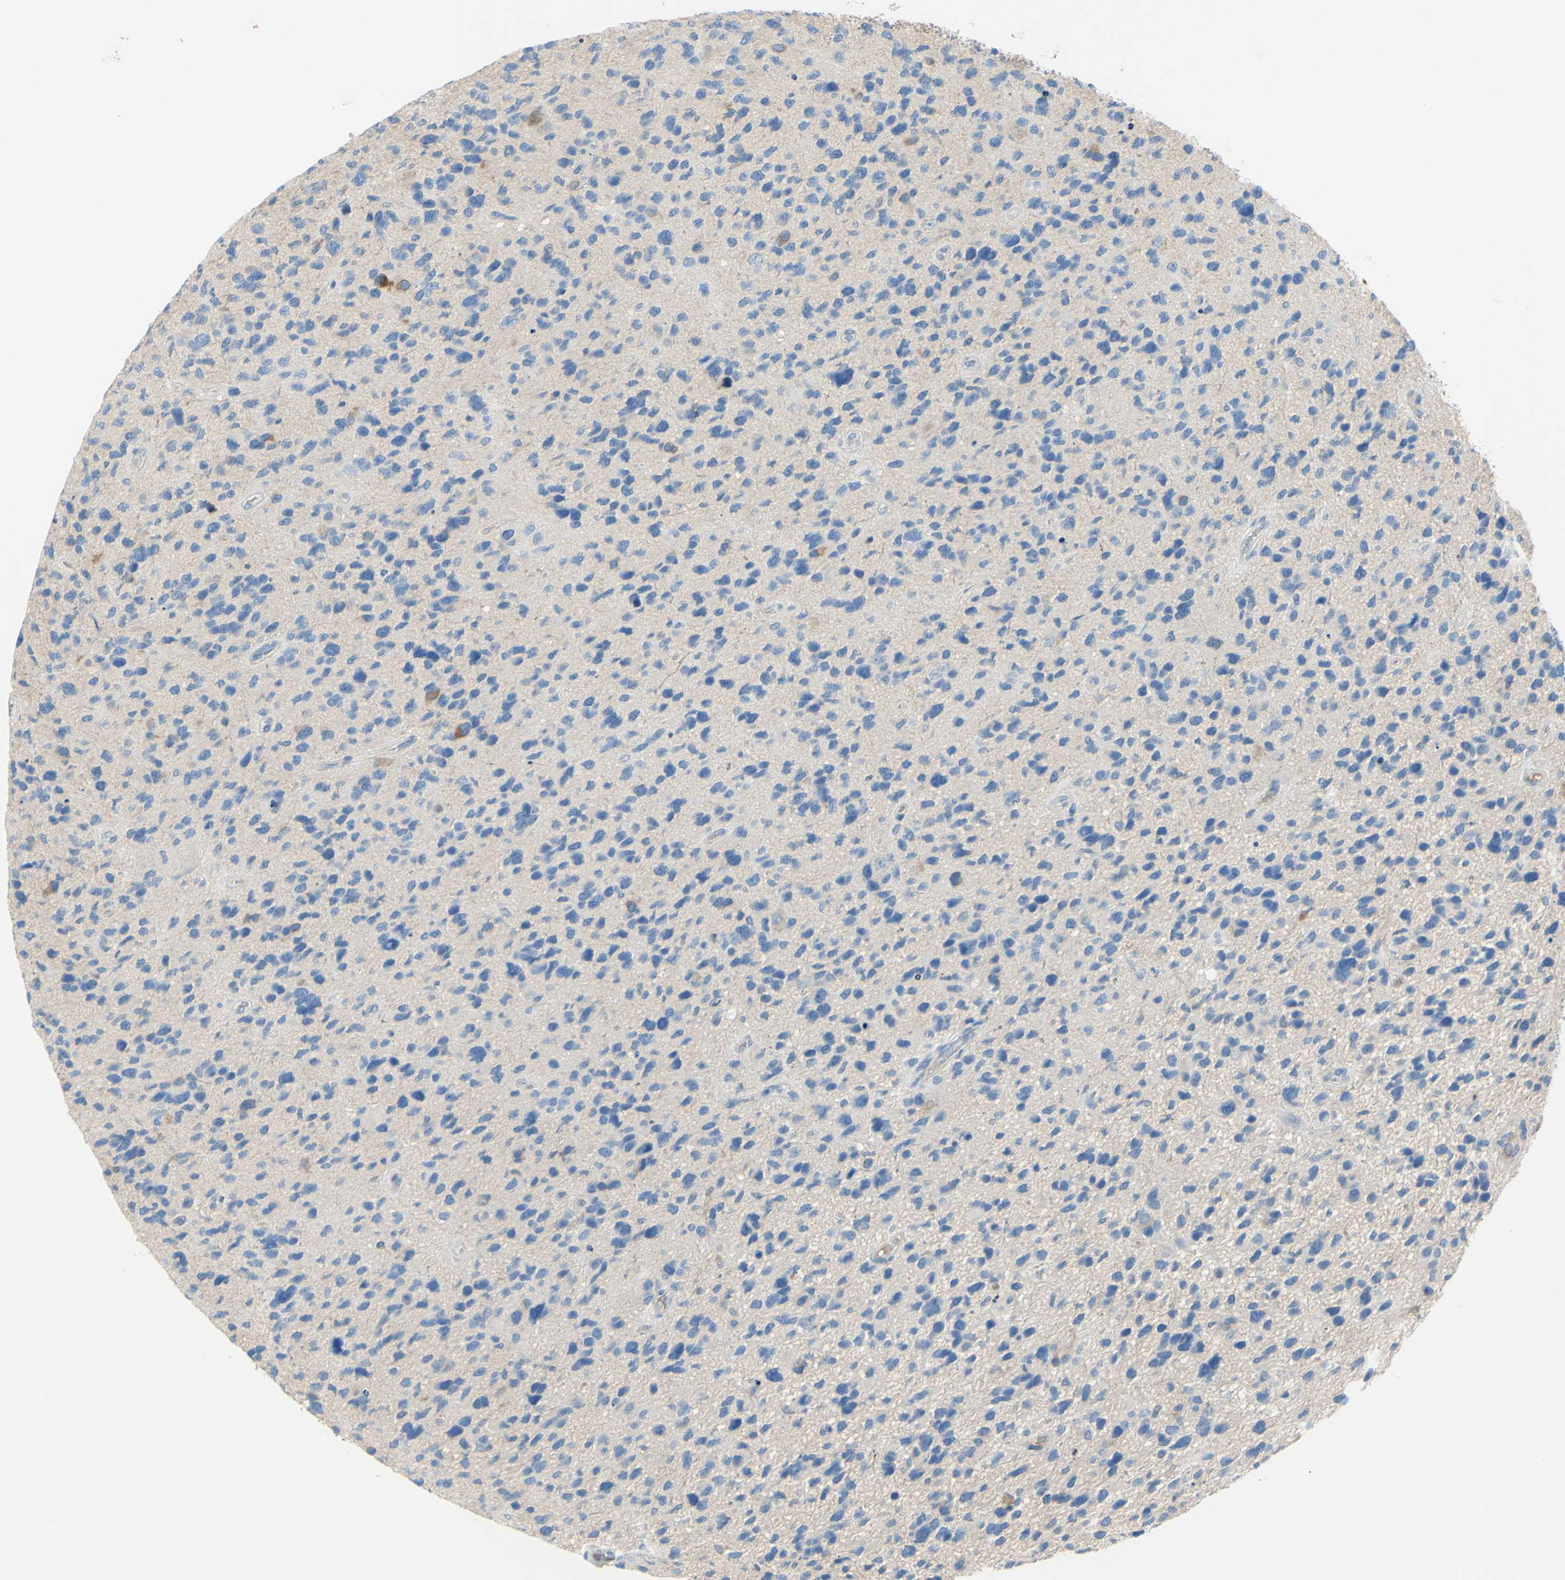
{"staining": {"intensity": "negative", "quantity": "none", "location": "none"}, "tissue": "glioma", "cell_type": "Tumor cells", "image_type": "cancer", "snomed": [{"axis": "morphology", "description": "Glioma, malignant, High grade"}, {"axis": "topography", "description": "Brain"}], "caption": "Glioma was stained to show a protein in brown. There is no significant positivity in tumor cells.", "gene": "FDFT1", "patient": {"sex": "female", "age": 58}}